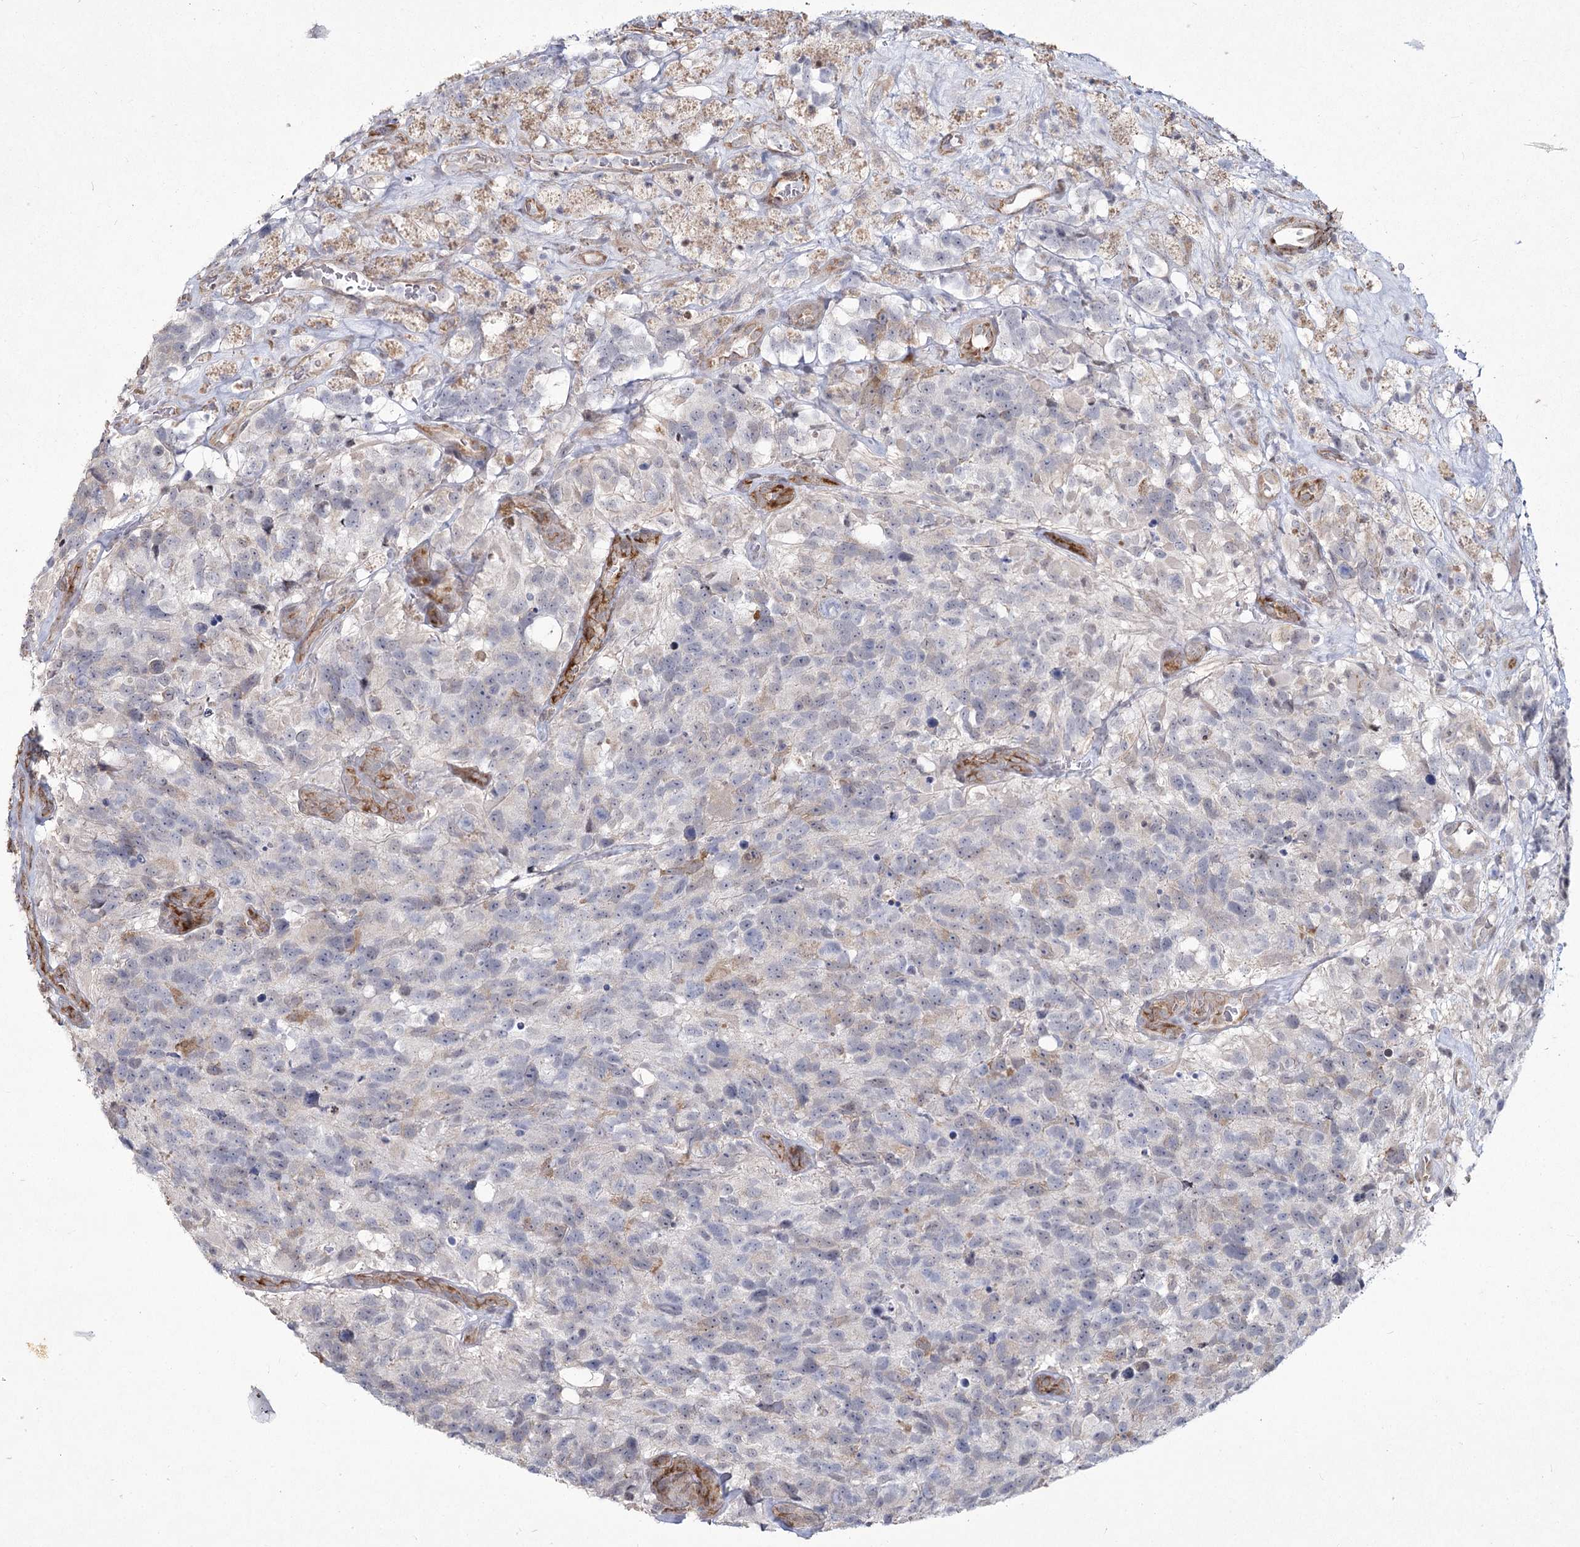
{"staining": {"intensity": "negative", "quantity": "none", "location": "none"}, "tissue": "glioma", "cell_type": "Tumor cells", "image_type": "cancer", "snomed": [{"axis": "morphology", "description": "Glioma, malignant, High grade"}, {"axis": "topography", "description": "Brain"}], "caption": "Human glioma stained for a protein using immunohistochemistry reveals no staining in tumor cells.", "gene": "YBX3", "patient": {"sex": "male", "age": 76}}